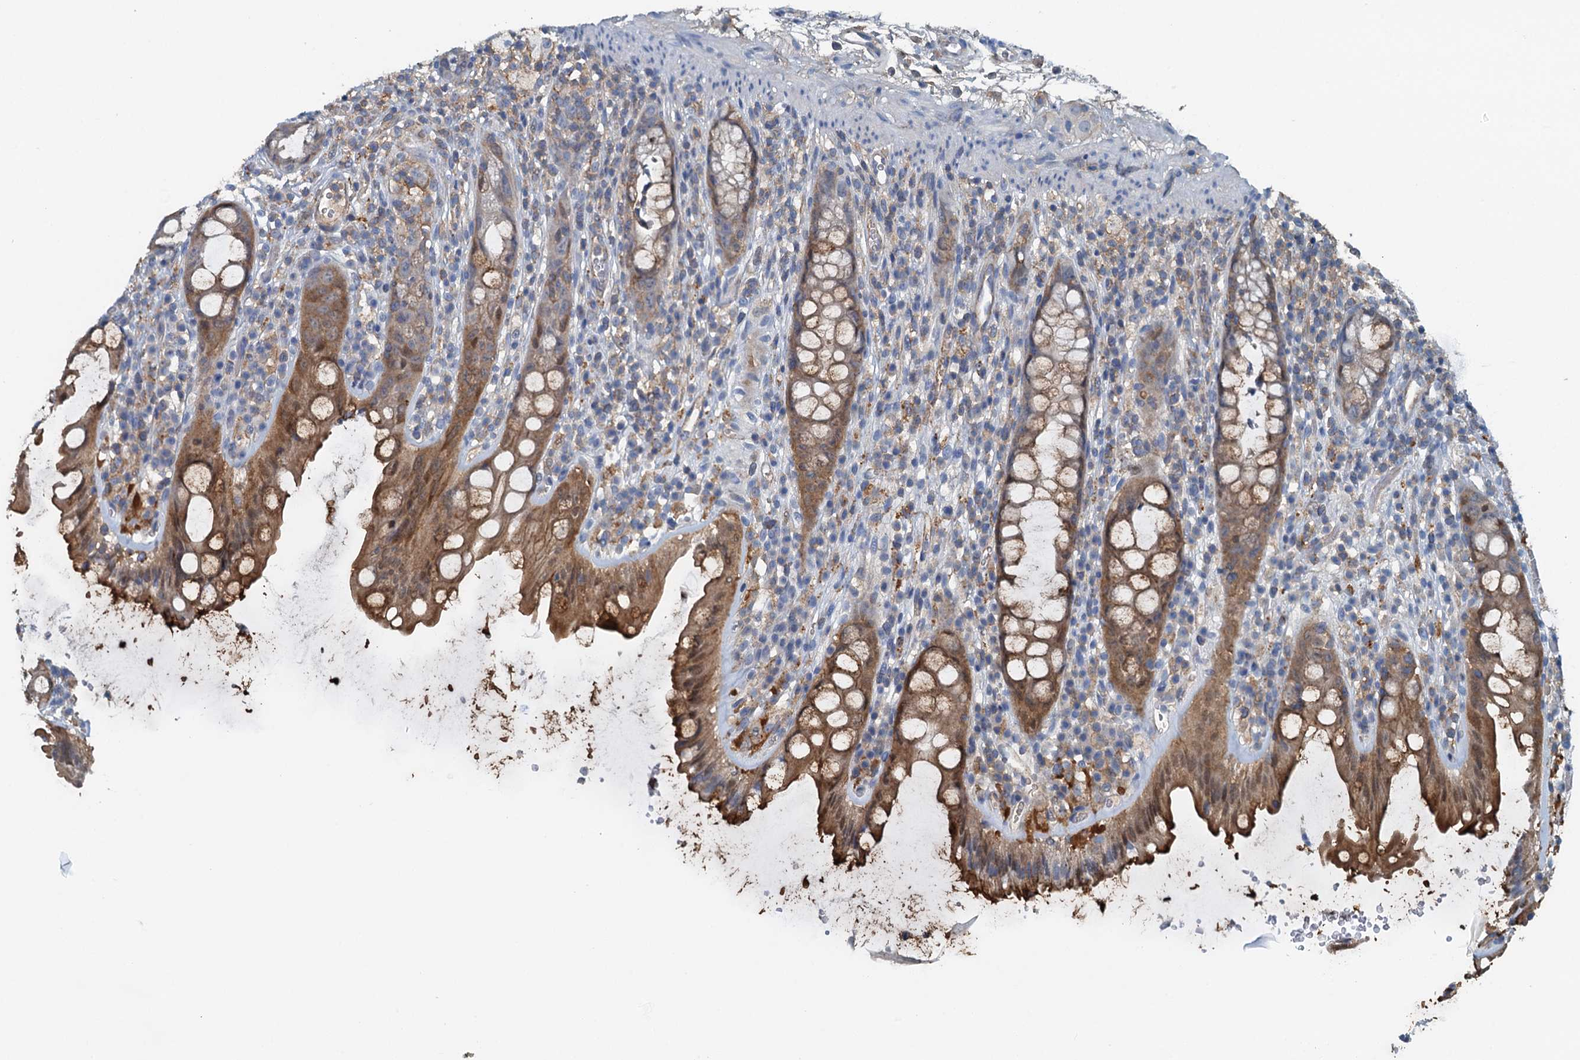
{"staining": {"intensity": "moderate", "quantity": "25%-75%", "location": "cytoplasmic/membranous"}, "tissue": "rectum", "cell_type": "Glandular cells", "image_type": "normal", "snomed": [{"axis": "morphology", "description": "Normal tissue, NOS"}, {"axis": "topography", "description": "Rectum"}], "caption": "Immunohistochemical staining of normal rectum exhibits moderate cytoplasmic/membranous protein staining in approximately 25%-75% of glandular cells.", "gene": "THAP10", "patient": {"sex": "female", "age": 57}}